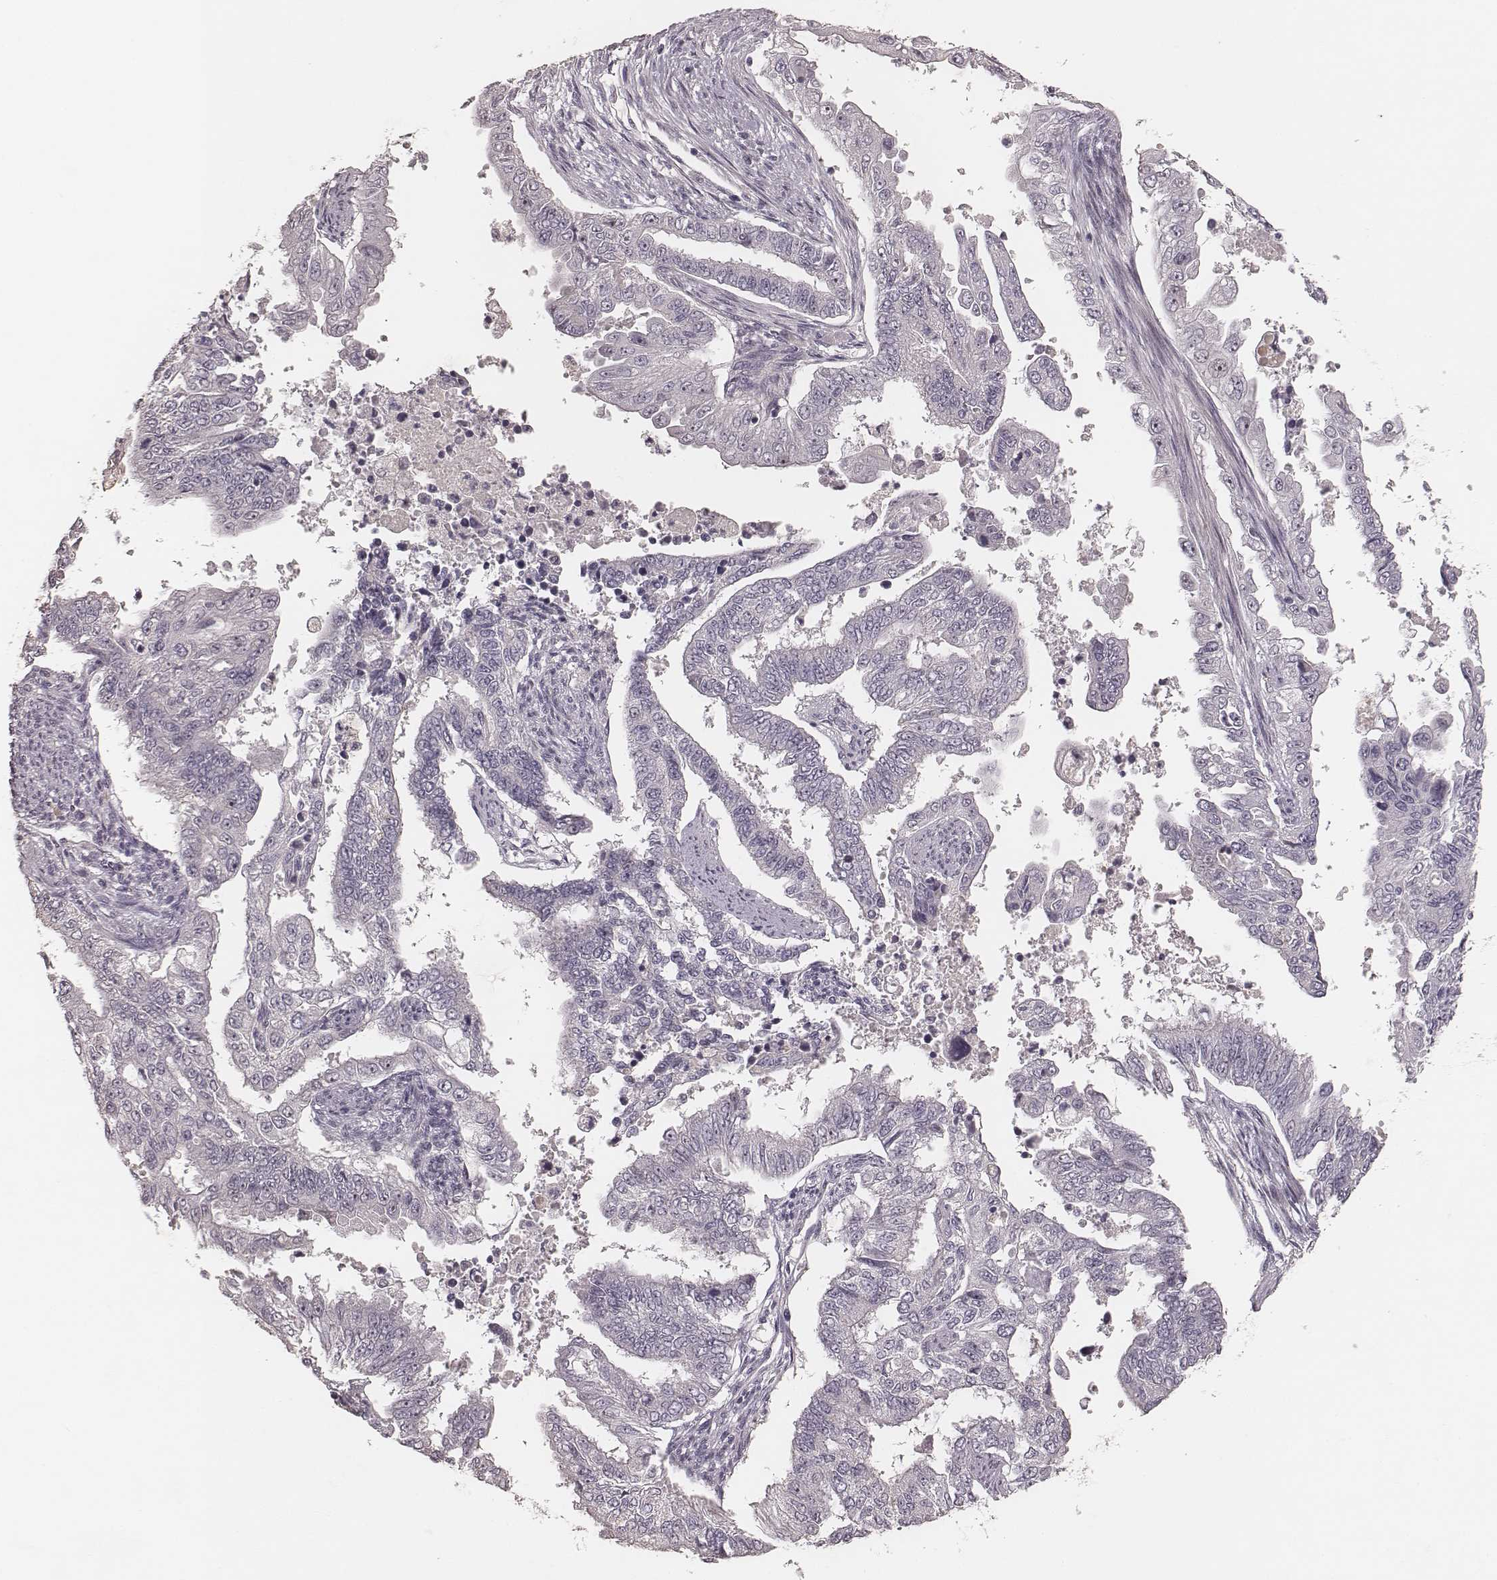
{"staining": {"intensity": "negative", "quantity": "none", "location": "none"}, "tissue": "endometrial cancer", "cell_type": "Tumor cells", "image_type": "cancer", "snomed": [{"axis": "morphology", "description": "Adenocarcinoma, NOS"}, {"axis": "topography", "description": "Uterus"}], "caption": "Image shows no protein positivity in tumor cells of endometrial adenocarcinoma tissue.", "gene": "MADCAM1", "patient": {"sex": "female", "age": 59}}